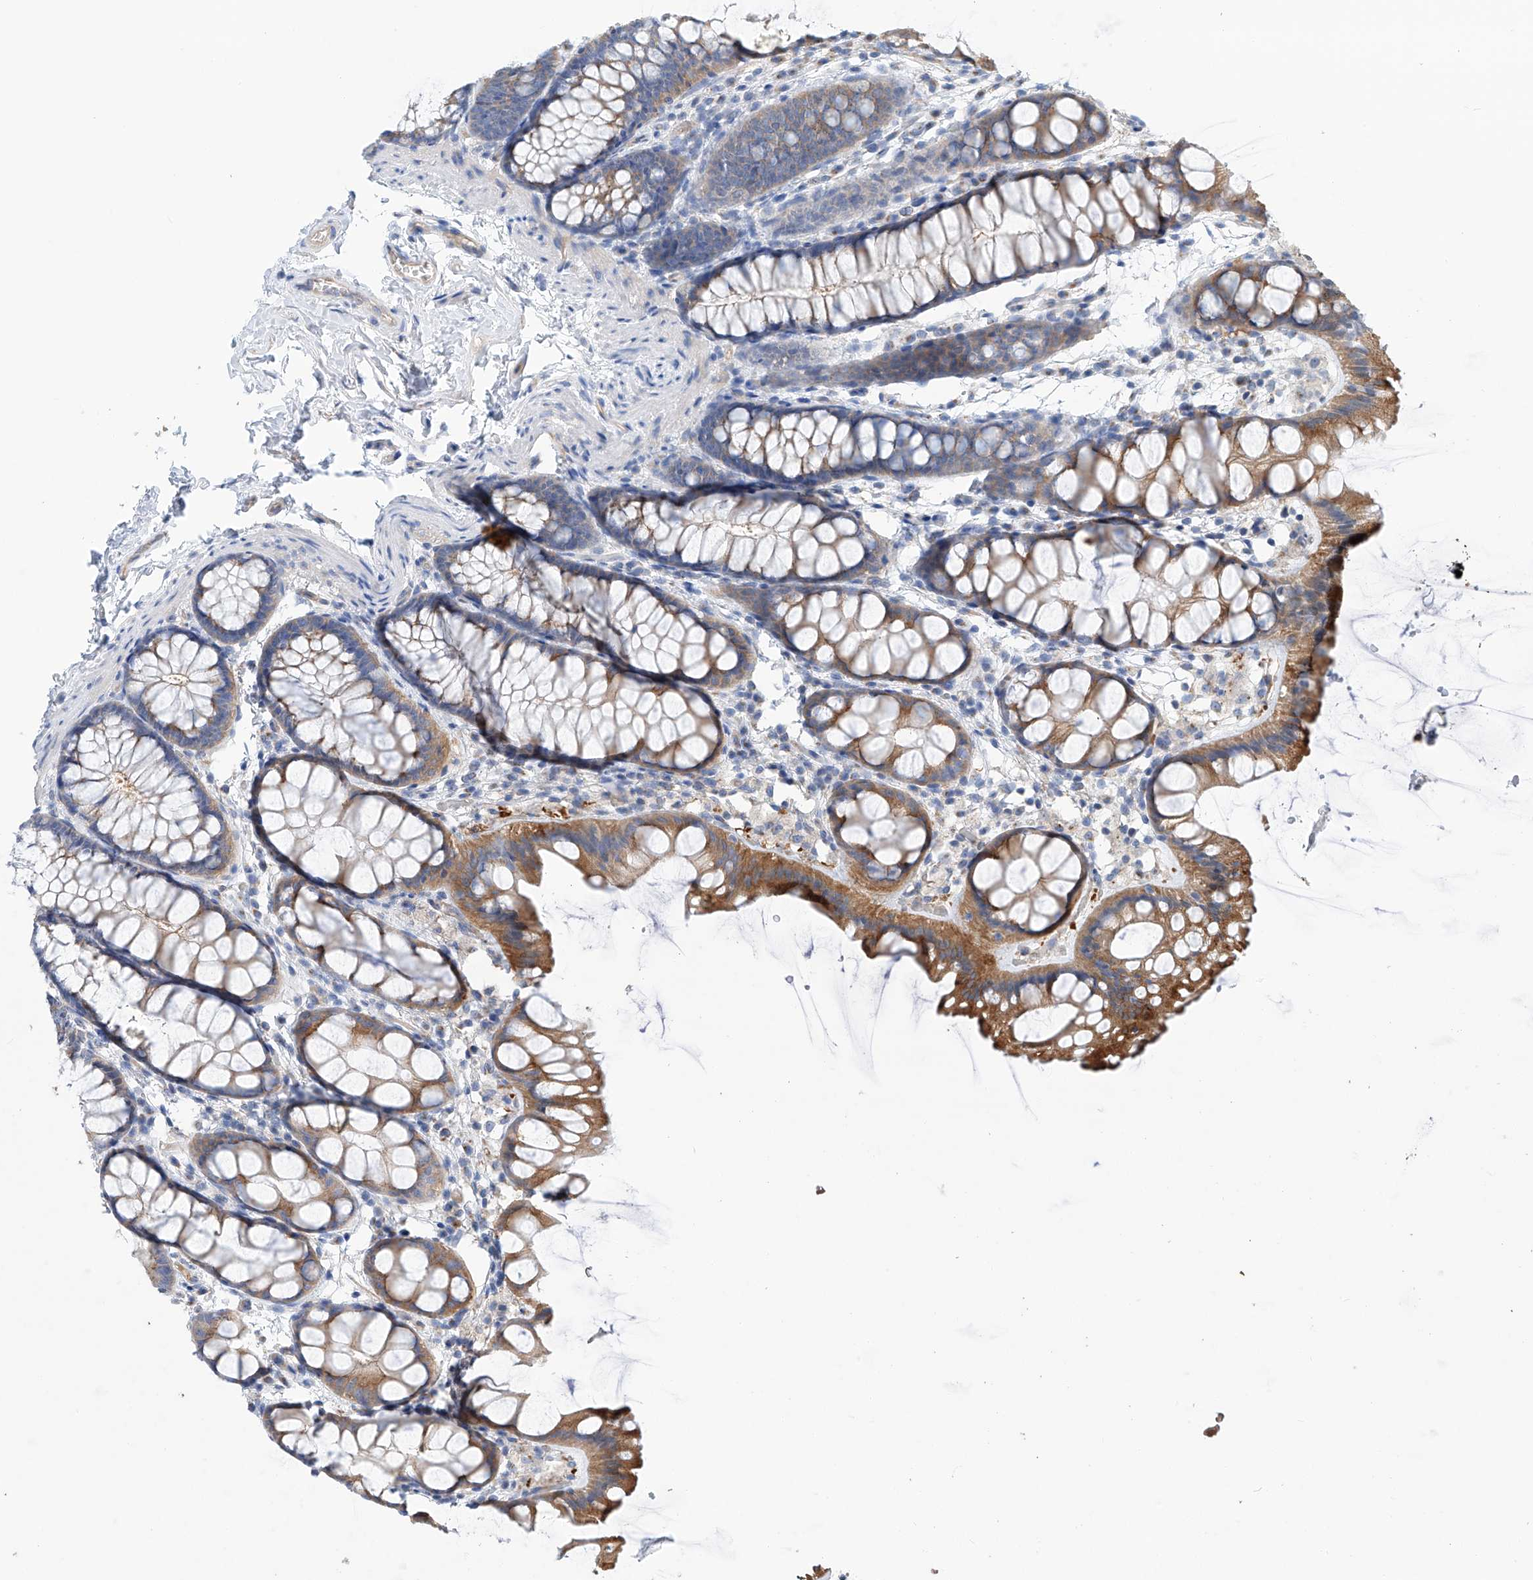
{"staining": {"intensity": "moderate", "quantity": "25%-75%", "location": "cytoplasmic/membranous"}, "tissue": "colon", "cell_type": "Endothelial cells", "image_type": "normal", "snomed": [{"axis": "morphology", "description": "Normal tissue, NOS"}, {"axis": "topography", "description": "Colon"}], "caption": "This micrograph demonstrates IHC staining of benign human colon, with medium moderate cytoplasmic/membranous expression in about 25%-75% of endothelial cells.", "gene": "SLC22A7", "patient": {"sex": "male", "age": 47}}